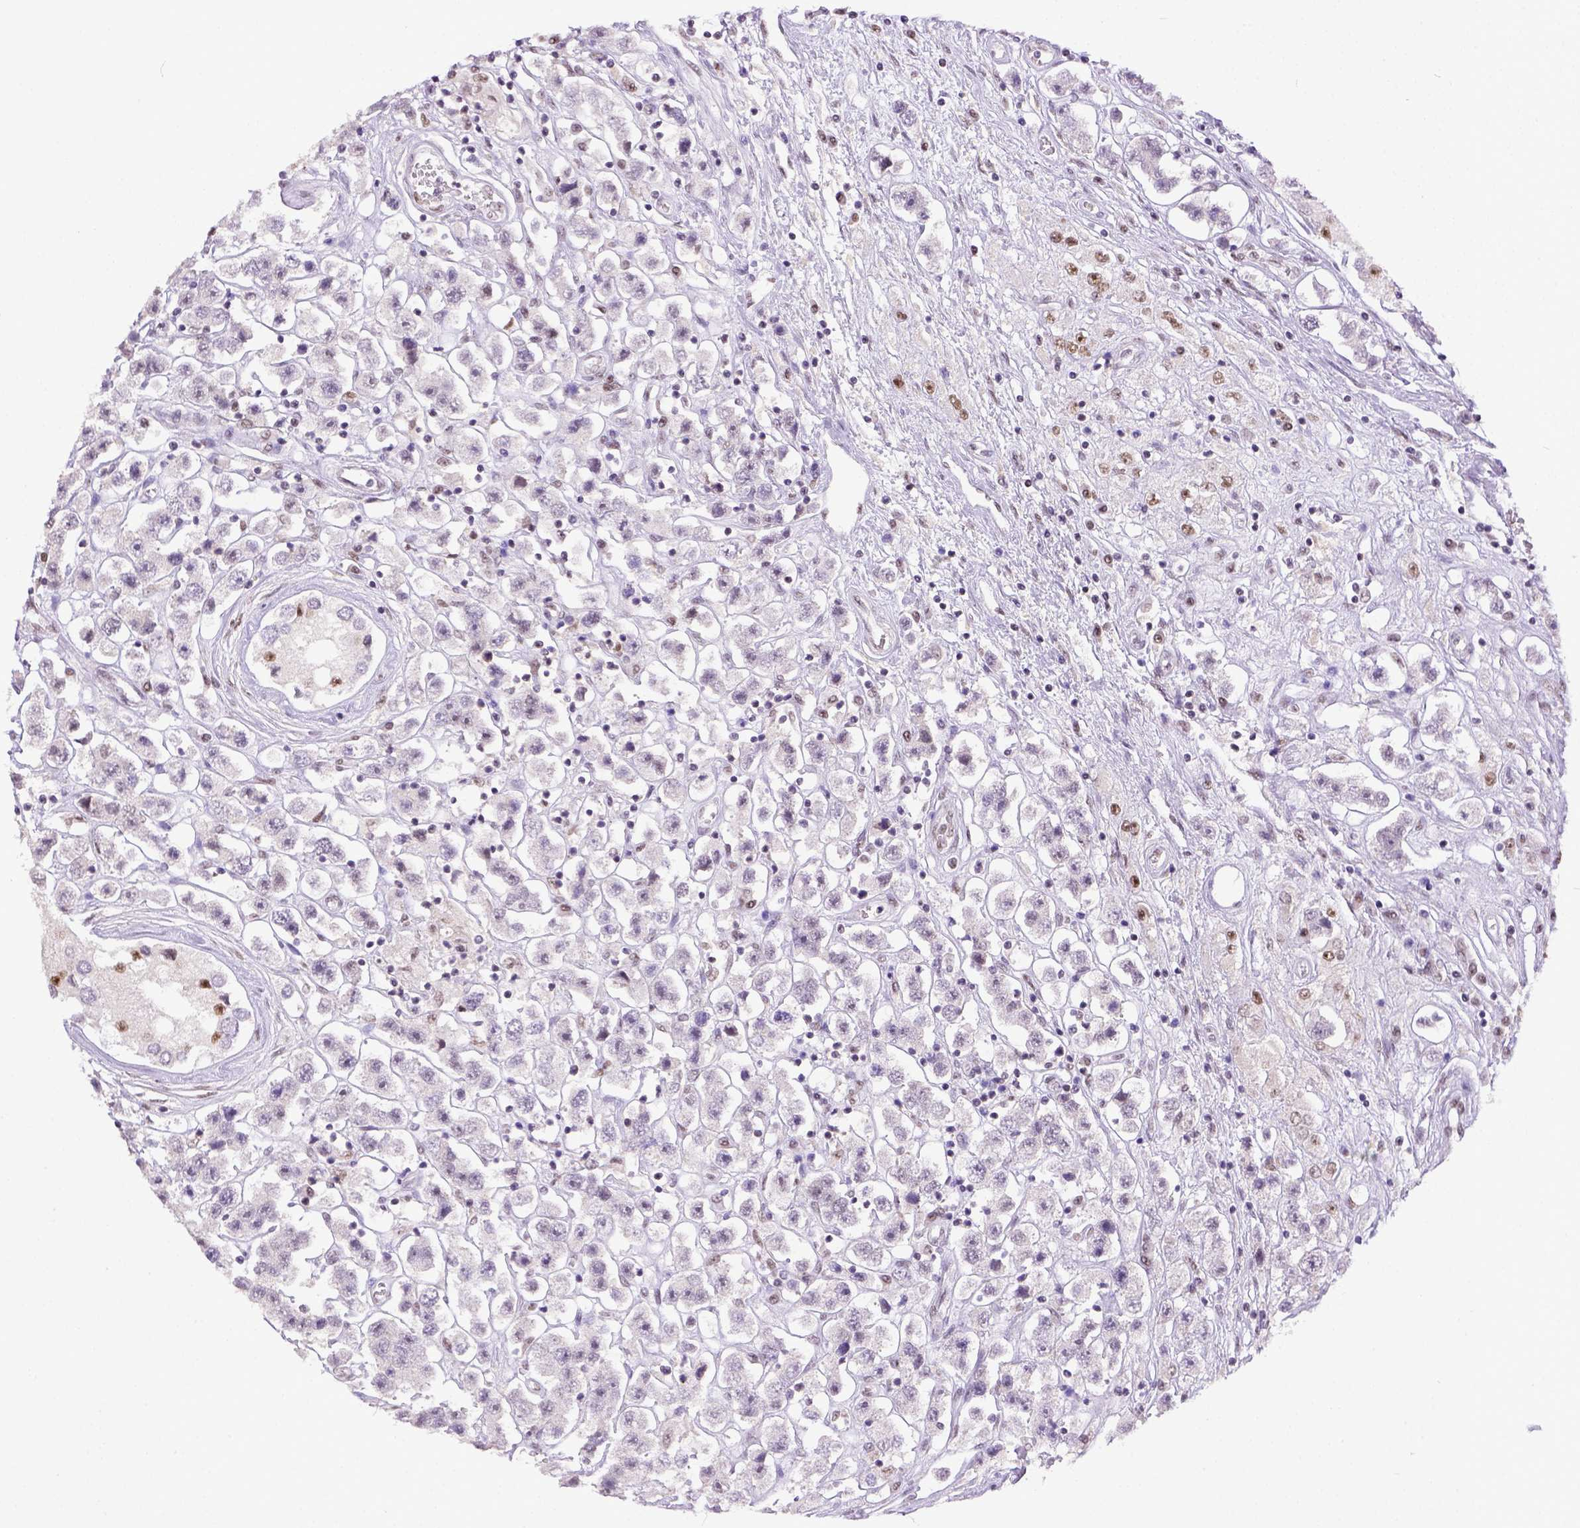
{"staining": {"intensity": "negative", "quantity": "none", "location": "none"}, "tissue": "testis cancer", "cell_type": "Tumor cells", "image_type": "cancer", "snomed": [{"axis": "morphology", "description": "Seminoma, NOS"}, {"axis": "topography", "description": "Testis"}], "caption": "There is no significant staining in tumor cells of testis cancer (seminoma).", "gene": "ERCC1", "patient": {"sex": "male", "age": 45}}